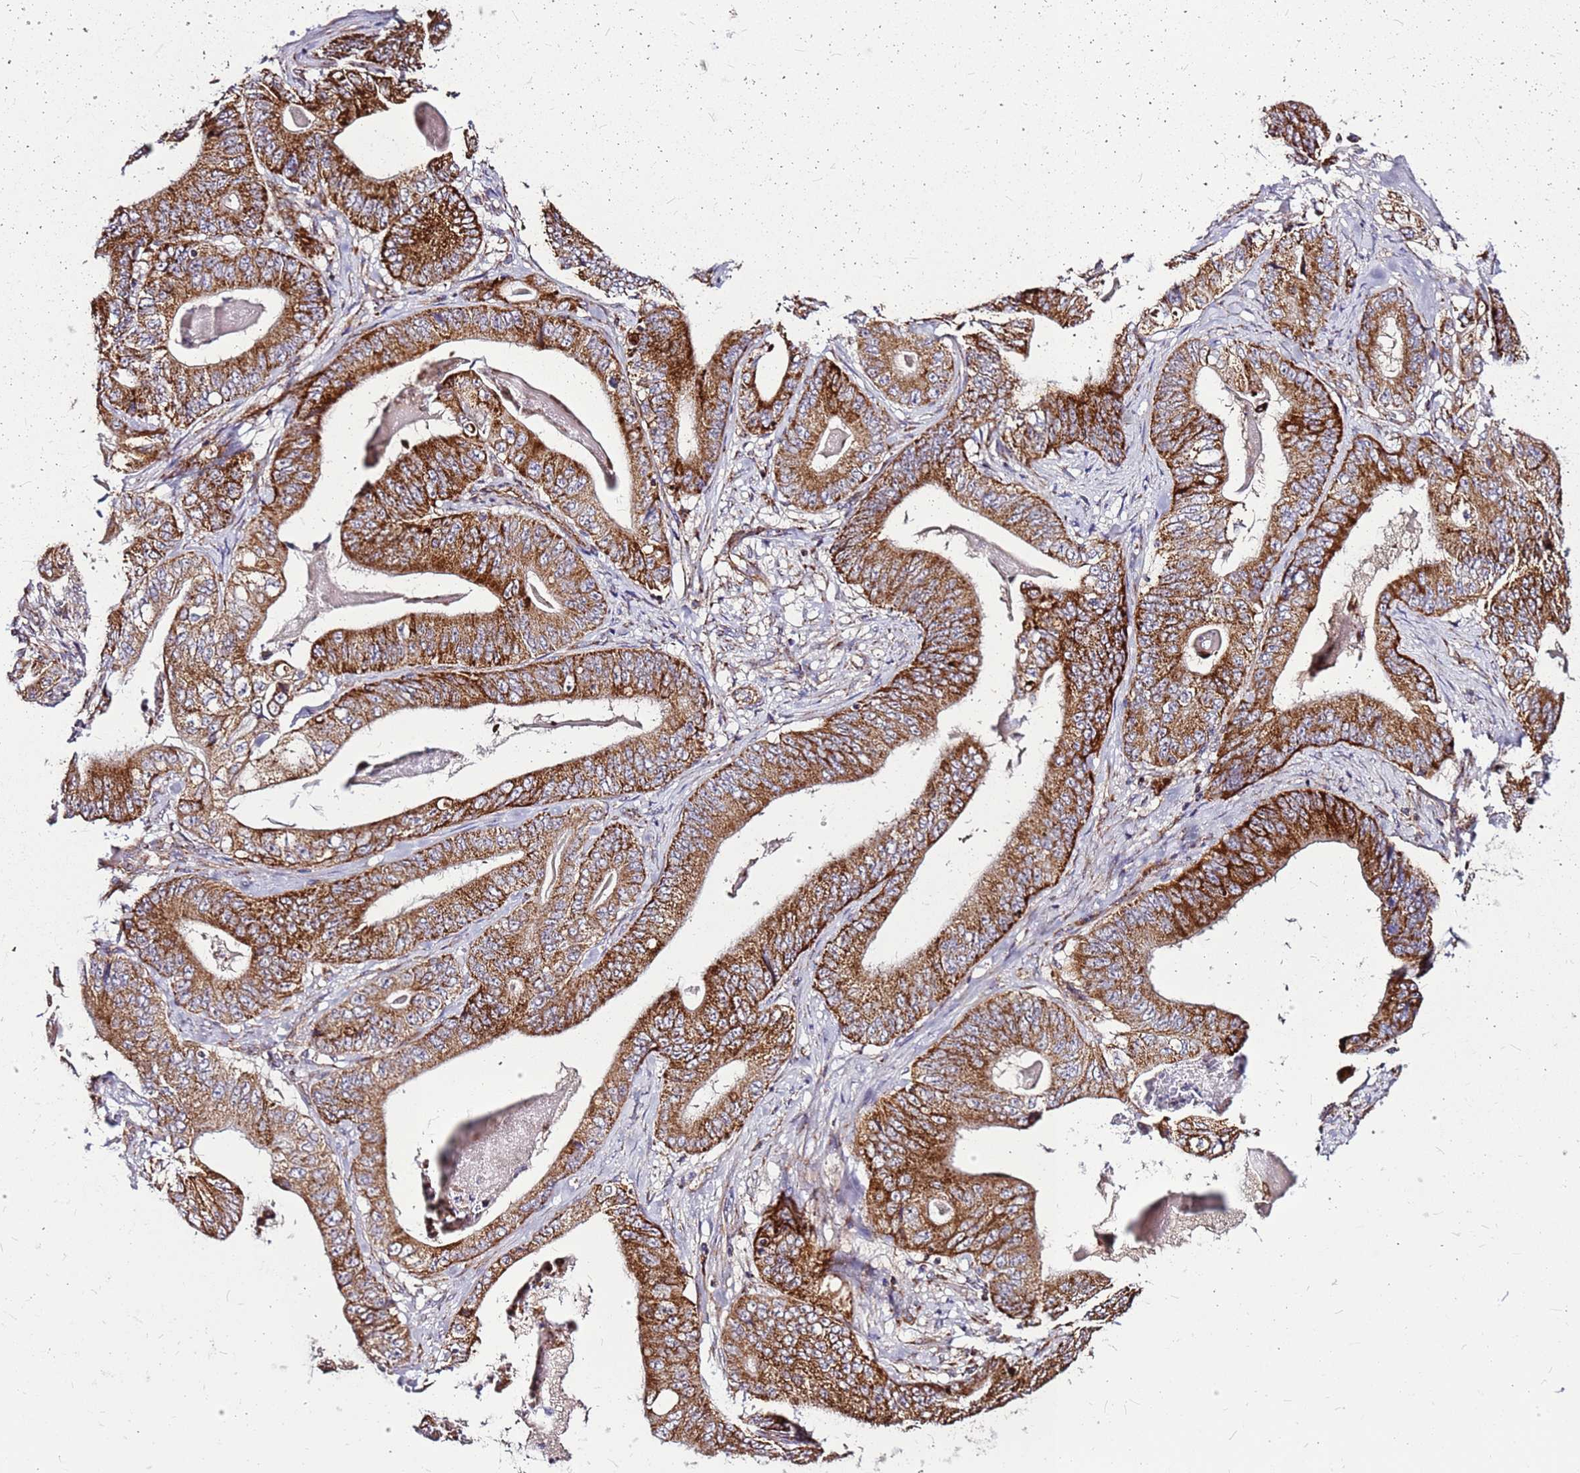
{"staining": {"intensity": "strong", "quantity": ">75%", "location": "cytoplasmic/membranous"}, "tissue": "stomach cancer", "cell_type": "Tumor cells", "image_type": "cancer", "snomed": [{"axis": "morphology", "description": "Adenocarcinoma, NOS"}, {"axis": "topography", "description": "Stomach"}], "caption": "Immunohistochemical staining of human adenocarcinoma (stomach) reveals strong cytoplasmic/membranous protein positivity in approximately >75% of tumor cells.", "gene": "OR51T1", "patient": {"sex": "female", "age": 73}}